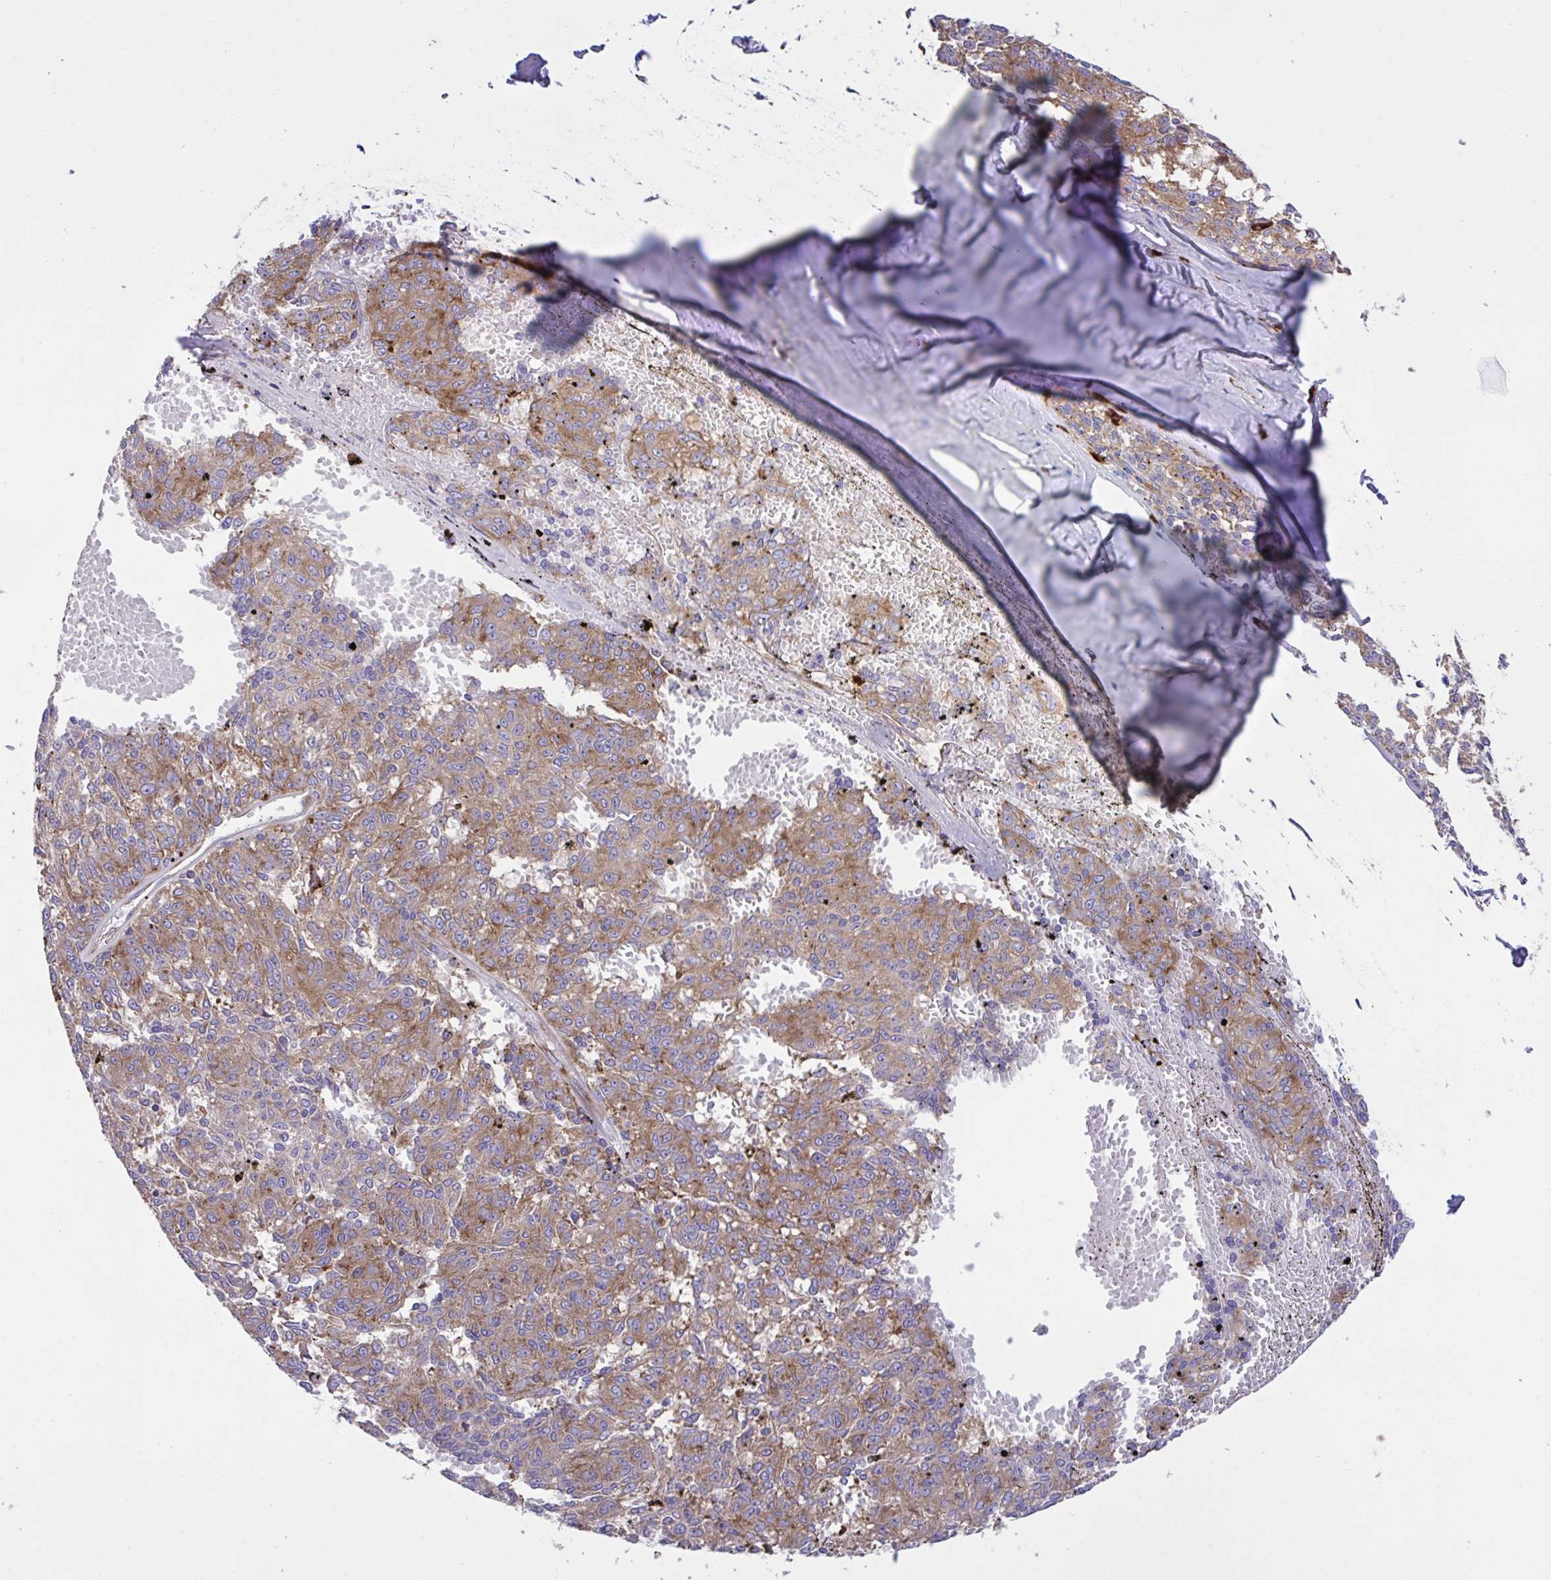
{"staining": {"intensity": "weak", "quantity": ">75%", "location": "cytoplasmic/membranous"}, "tissue": "melanoma", "cell_type": "Tumor cells", "image_type": "cancer", "snomed": [{"axis": "morphology", "description": "Malignant melanoma, NOS"}, {"axis": "topography", "description": "Skin"}], "caption": "Immunohistochemical staining of human malignant melanoma exhibits weak cytoplasmic/membranous protein staining in about >75% of tumor cells. (brown staining indicates protein expression, while blue staining denotes nuclei).", "gene": "RPS15", "patient": {"sex": "female", "age": 72}}